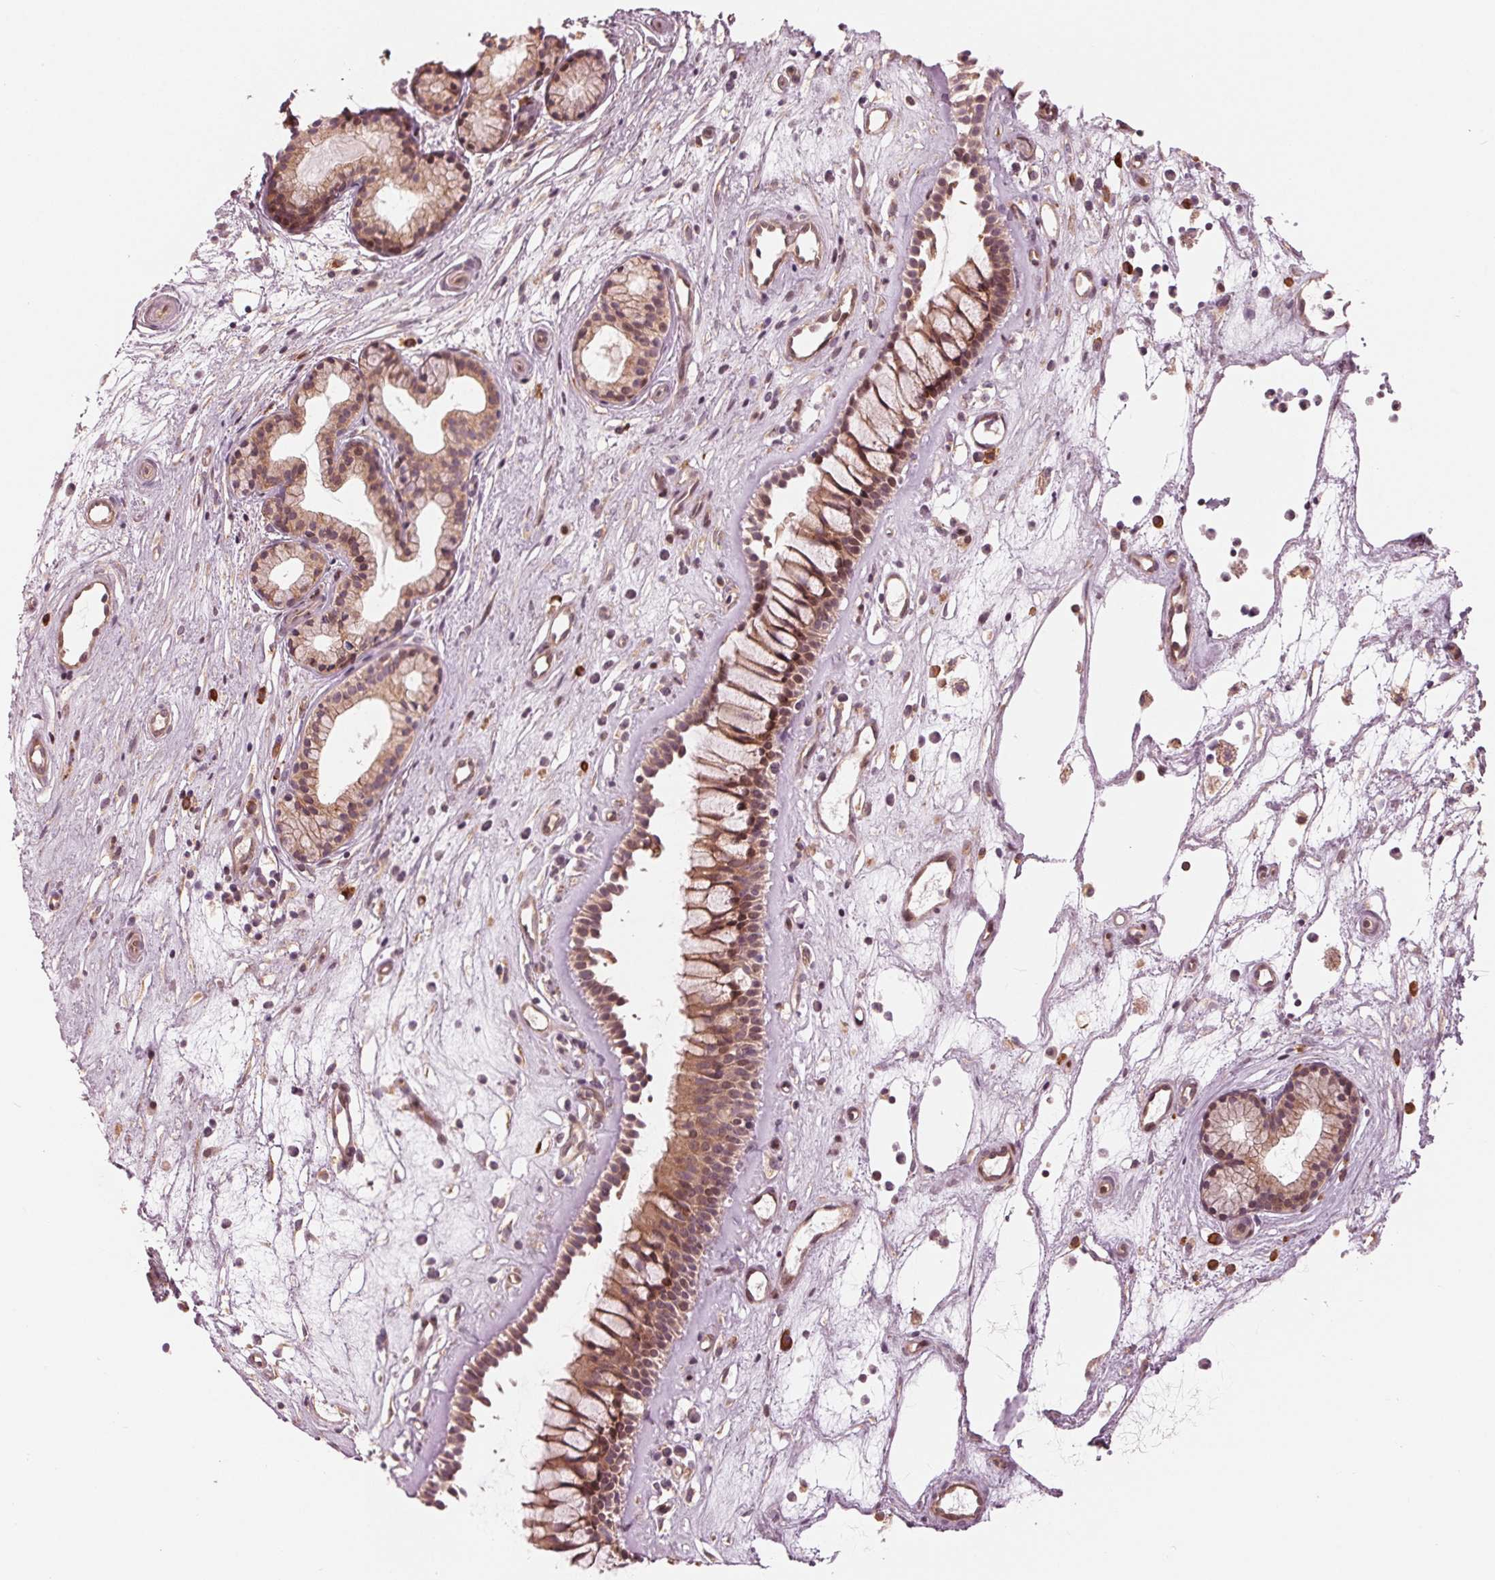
{"staining": {"intensity": "moderate", "quantity": ">75%", "location": "cytoplasmic/membranous,nuclear"}, "tissue": "nasopharynx", "cell_type": "Respiratory epithelial cells", "image_type": "normal", "snomed": [{"axis": "morphology", "description": "Normal tissue, NOS"}, {"axis": "topography", "description": "Nasopharynx"}], "caption": "Immunohistochemical staining of benign human nasopharynx demonstrates moderate cytoplasmic/membranous,nuclear protein staining in about >75% of respiratory epithelial cells.", "gene": "CMIP", "patient": {"sex": "female", "age": 52}}